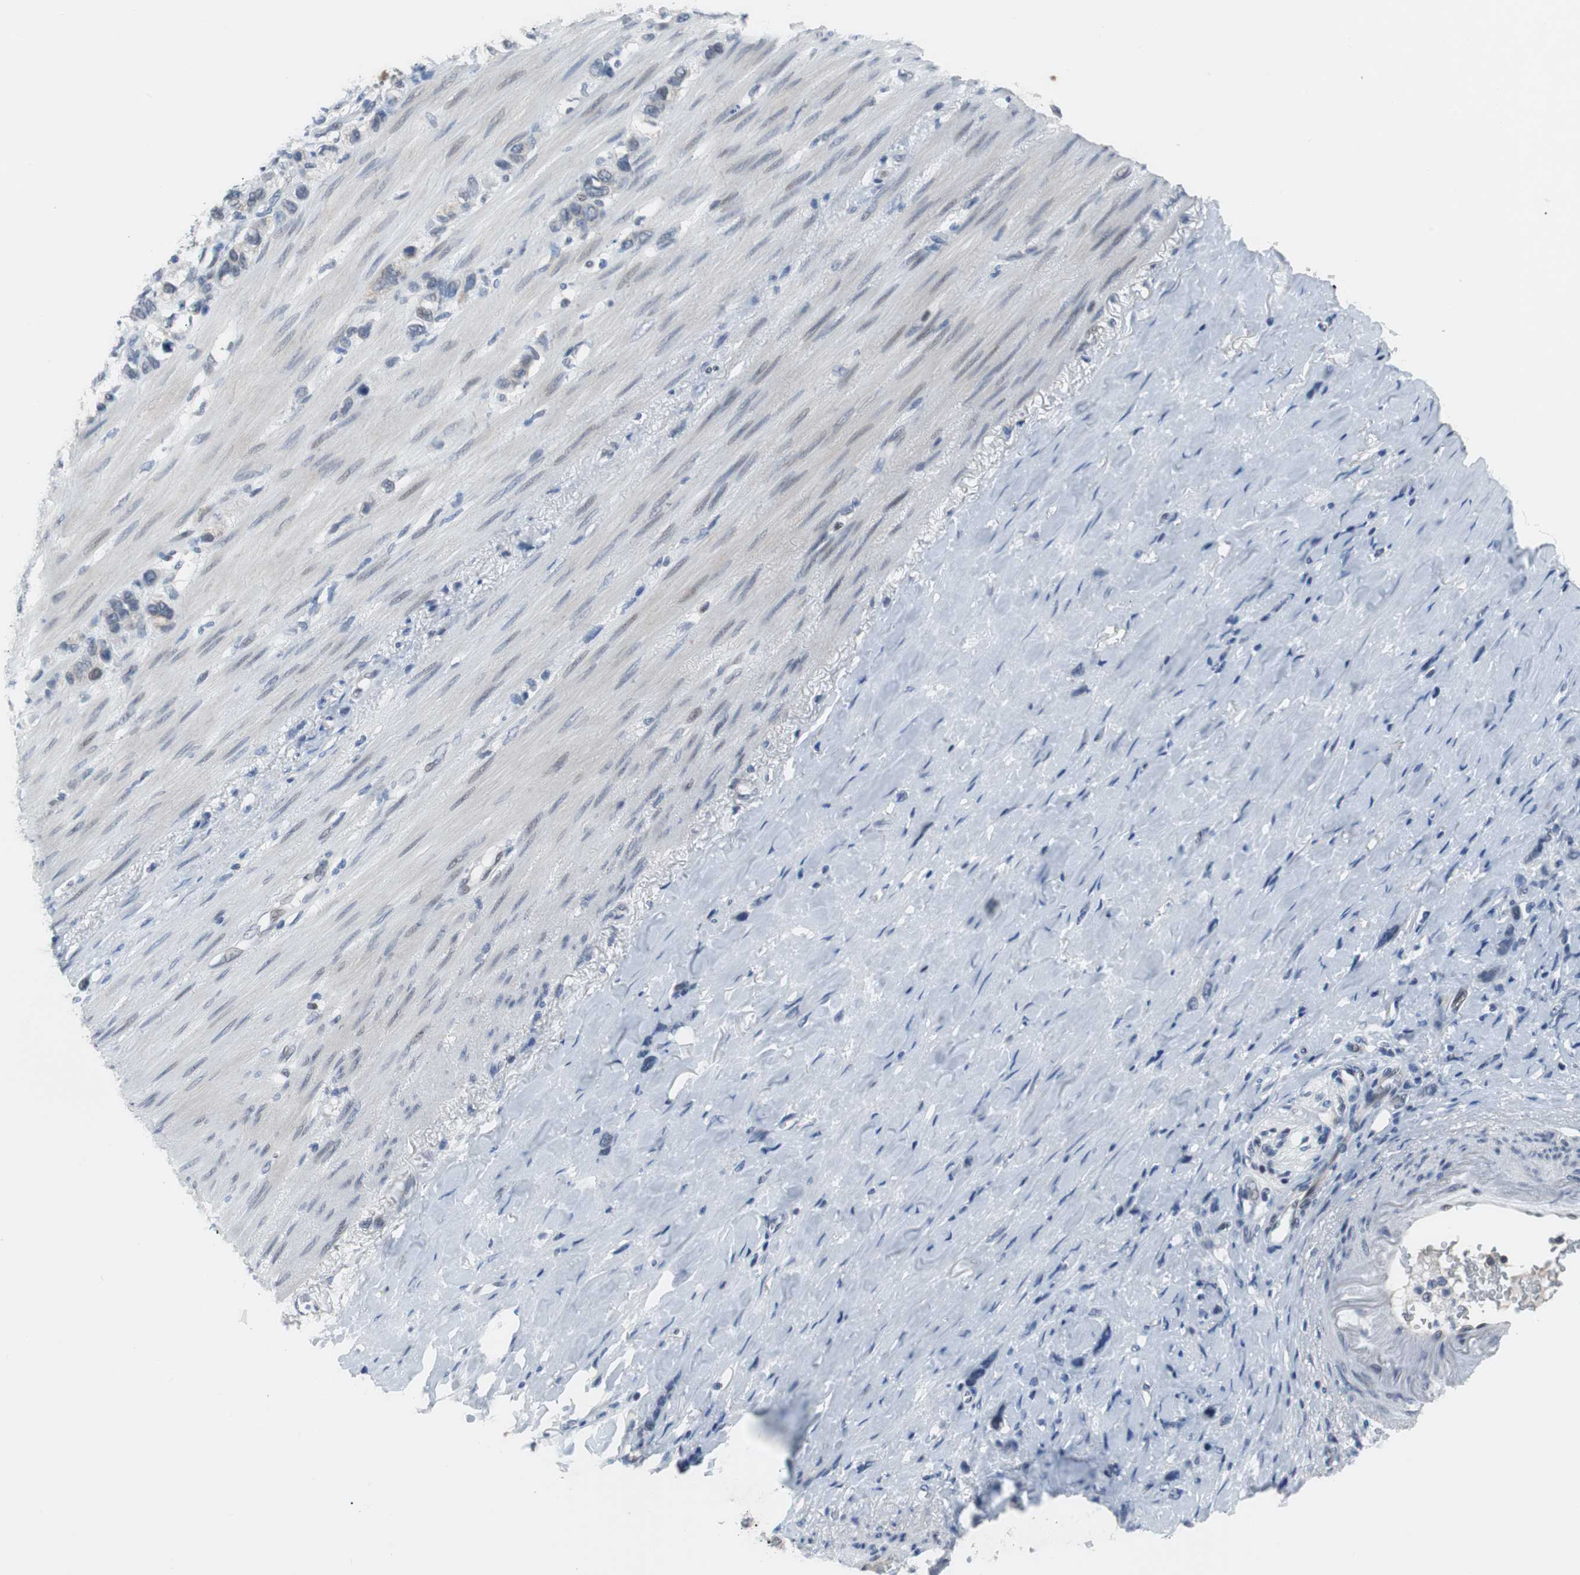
{"staining": {"intensity": "negative", "quantity": "none", "location": "none"}, "tissue": "stomach cancer", "cell_type": "Tumor cells", "image_type": "cancer", "snomed": [{"axis": "morphology", "description": "Normal tissue, NOS"}, {"axis": "morphology", "description": "Adenocarcinoma, NOS"}, {"axis": "morphology", "description": "Adenocarcinoma, High grade"}, {"axis": "topography", "description": "Stomach, upper"}, {"axis": "topography", "description": "Stomach"}], "caption": "IHC micrograph of adenocarcinoma (stomach) stained for a protein (brown), which demonstrates no expression in tumor cells.", "gene": "TP63", "patient": {"sex": "female", "age": 65}}